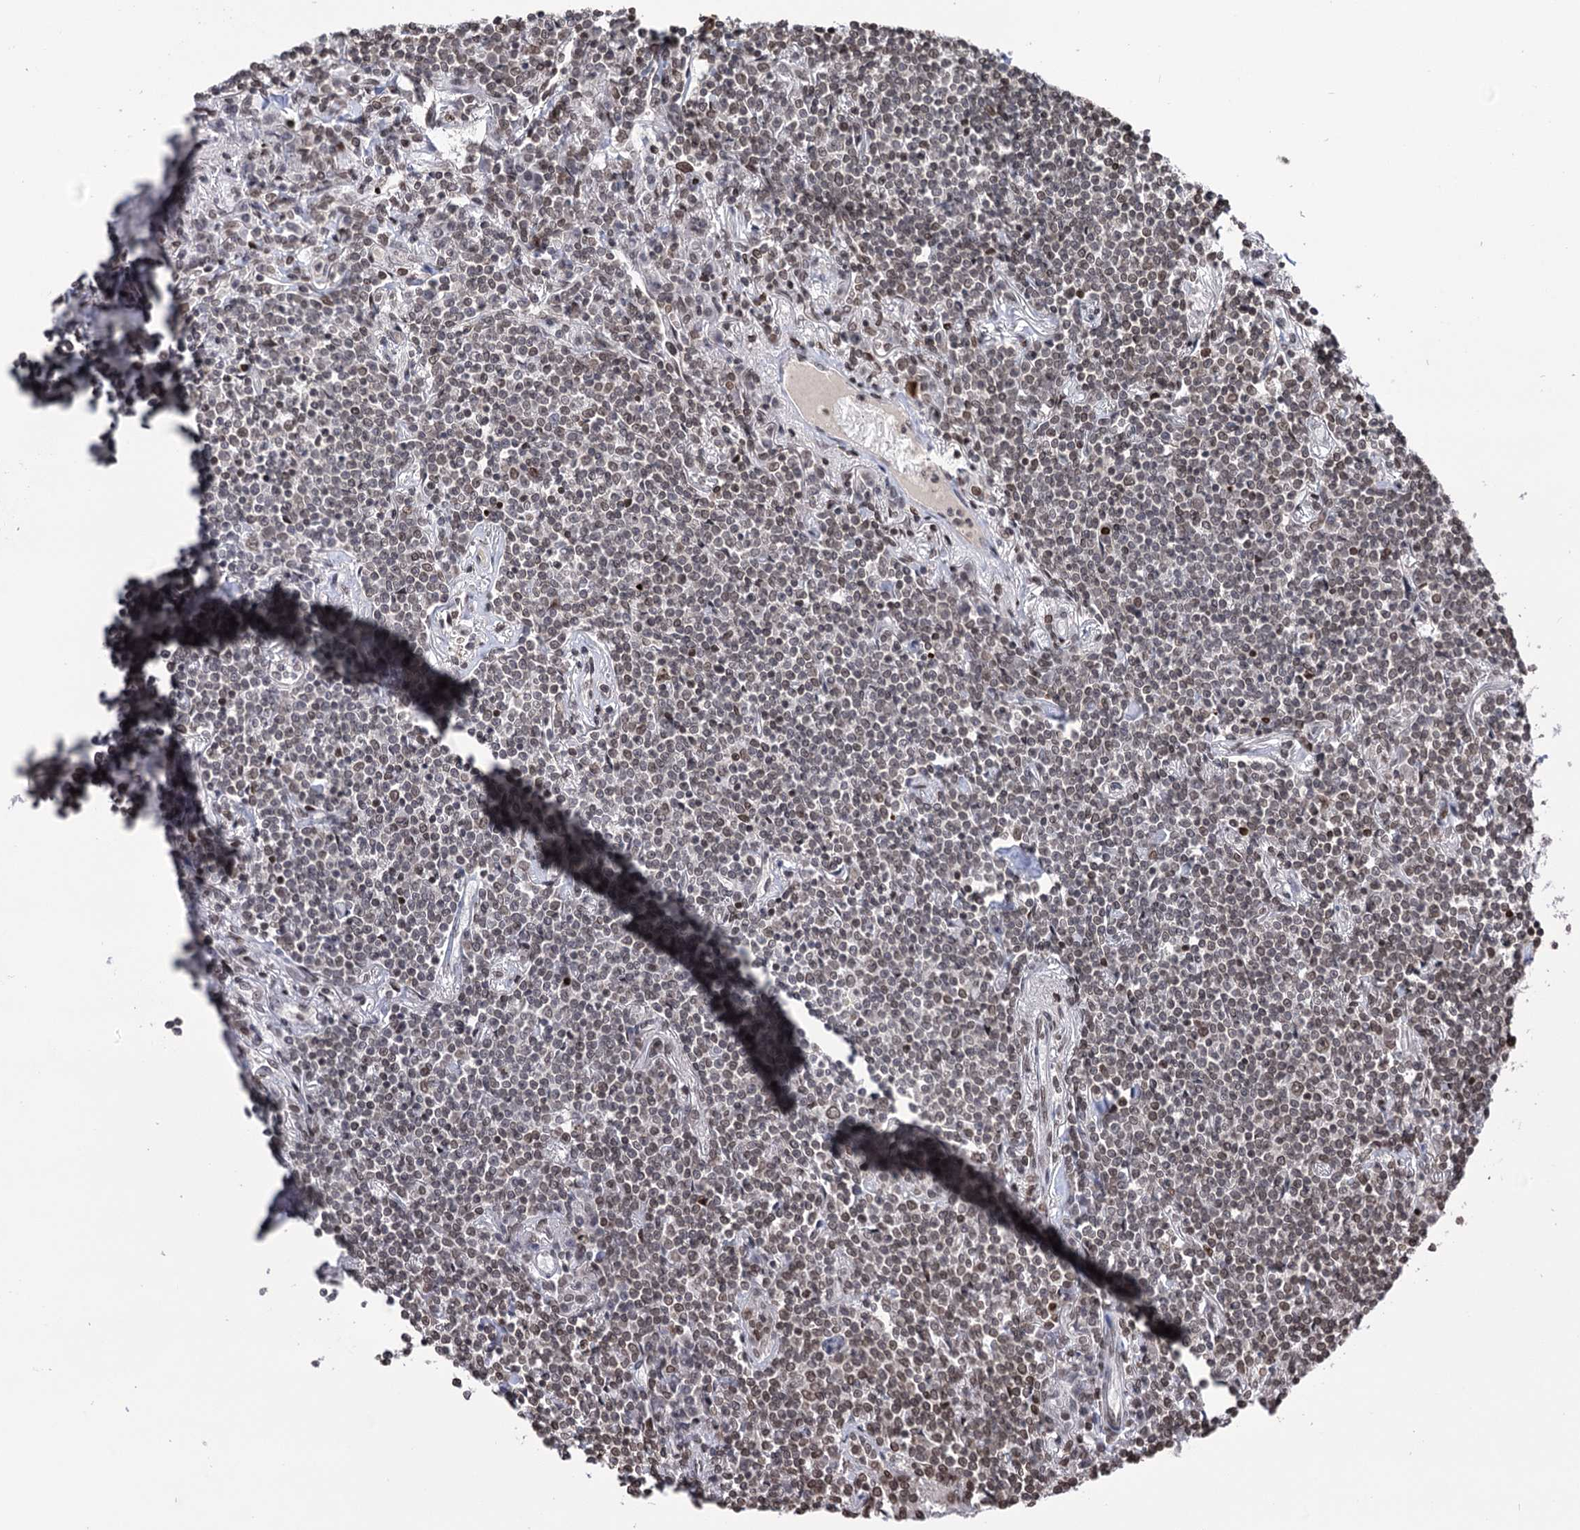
{"staining": {"intensity": "weak", "quantity": "25%-75%", "location": "nuclear"}, "tissue": "lymphoma", "cell_type": "Tumor cells", "image_type": "cancer", "snomed": [{"axis": "morphology", "description": "Malignant lymphoma, non-Hodgkin's type, Low grade"}, {"axis": "topography", "description": "Lung"}], "caption": "Protein staining of malignant lymphoma, non-Hodgkin's type (low-grade) tissue shows weak nuclear positivity in about 25%-75% of tumor cells. The protein is stained brown, and the nuclei are stained in blue (DAB (3,3'-diaminobenzidine) IHC with brightfield microscopy, high magnification).", "gene": "CCDC77", "patient": {"sex": "female", "age": 71}}